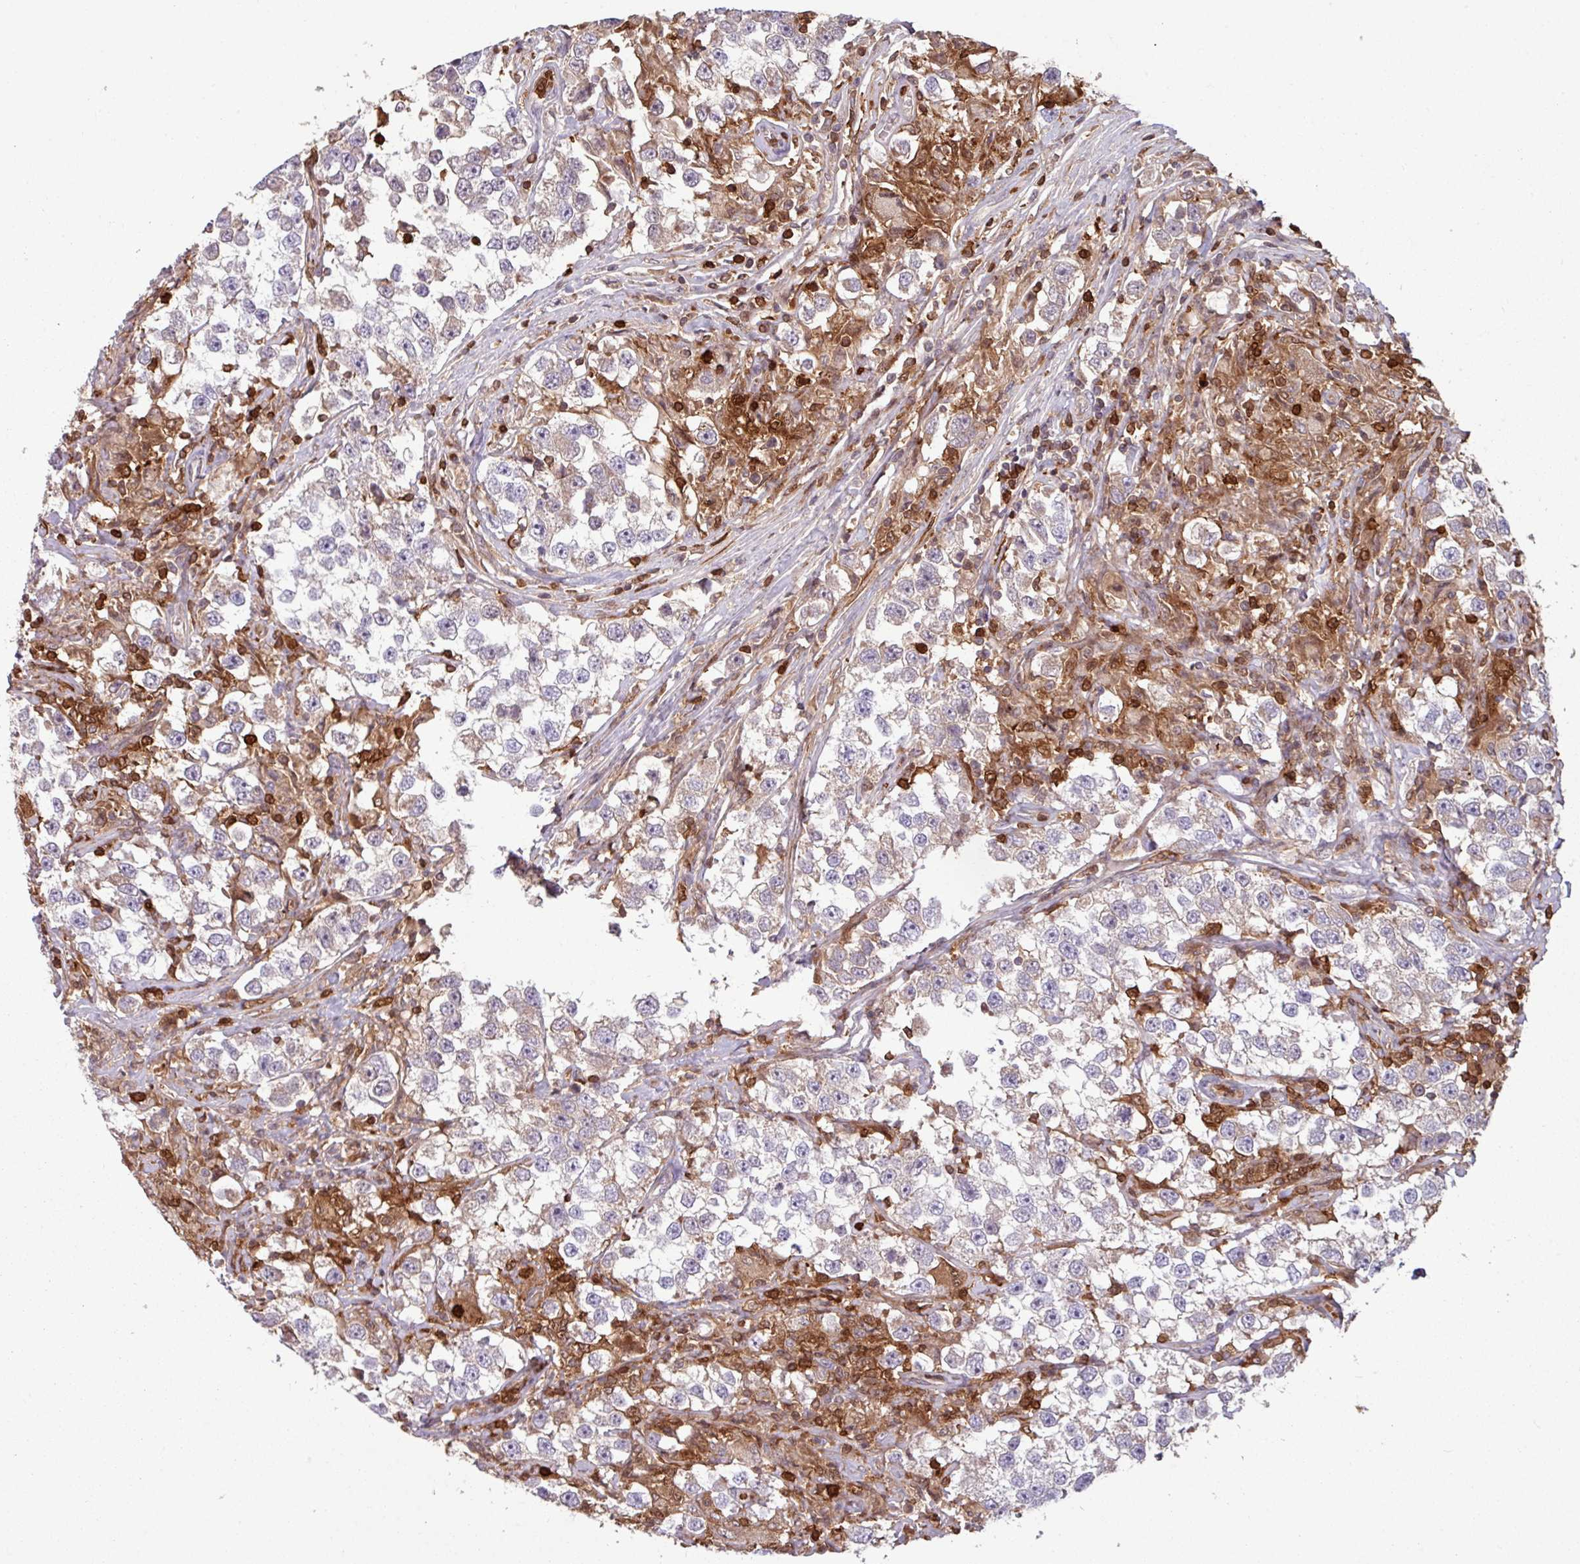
{"staining": {"intensity": "weak", "quantity": "<25%", "location": "cytoplasmic/membranous"}, "tissue": "testis cancer", "cell_type": "Tumor cells", "image_type": "cancer", "snomed": [{"axis": "morphology", "description": "Seminoma, NOS"}, {"axis": "topography", "description": "Testis"}], "caption": "Tumor cells are negative for brown protein staining in testis cancer.", "gene": "SEC61G", "patient": {"sex": "male", "age": 46}}